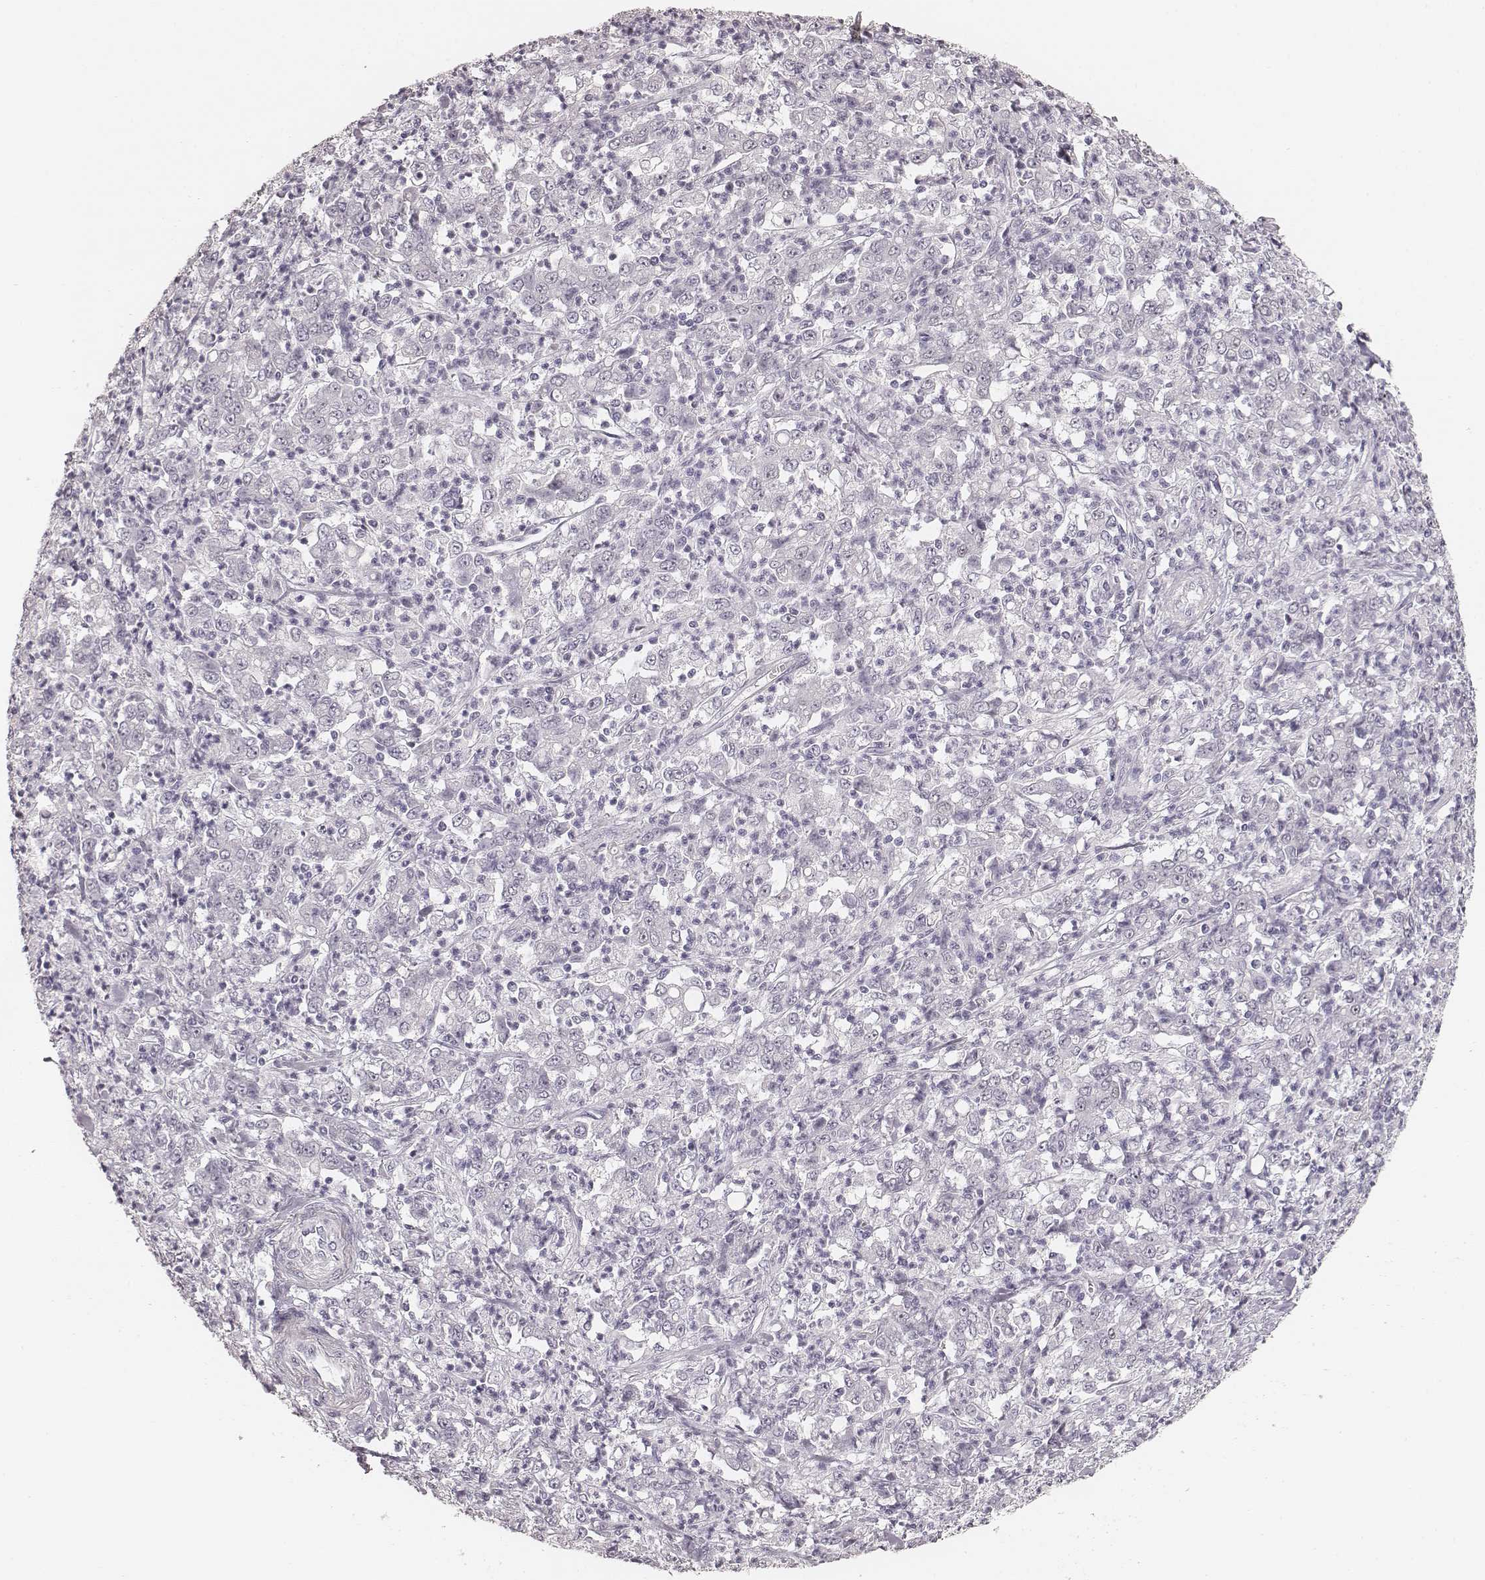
{"staining": {"intensity": "negative", "quantity": "none", "location": "none"}, "tissue": "stomach cancer", "cell_type": "Tumor cells", "image_type": "cancer", "snomed": [{"axis": "morphology", "description": "Adenocarcinoma, NOS"}, {"axis": "topography", "description": "Stomach, lower"}], "caption": "Immunohistochemical staining of human stomach cancer exhibits no significant expression in tumor cells.", "gene": "HNF4G", "patient": {"sex": "female", "age": 71}}